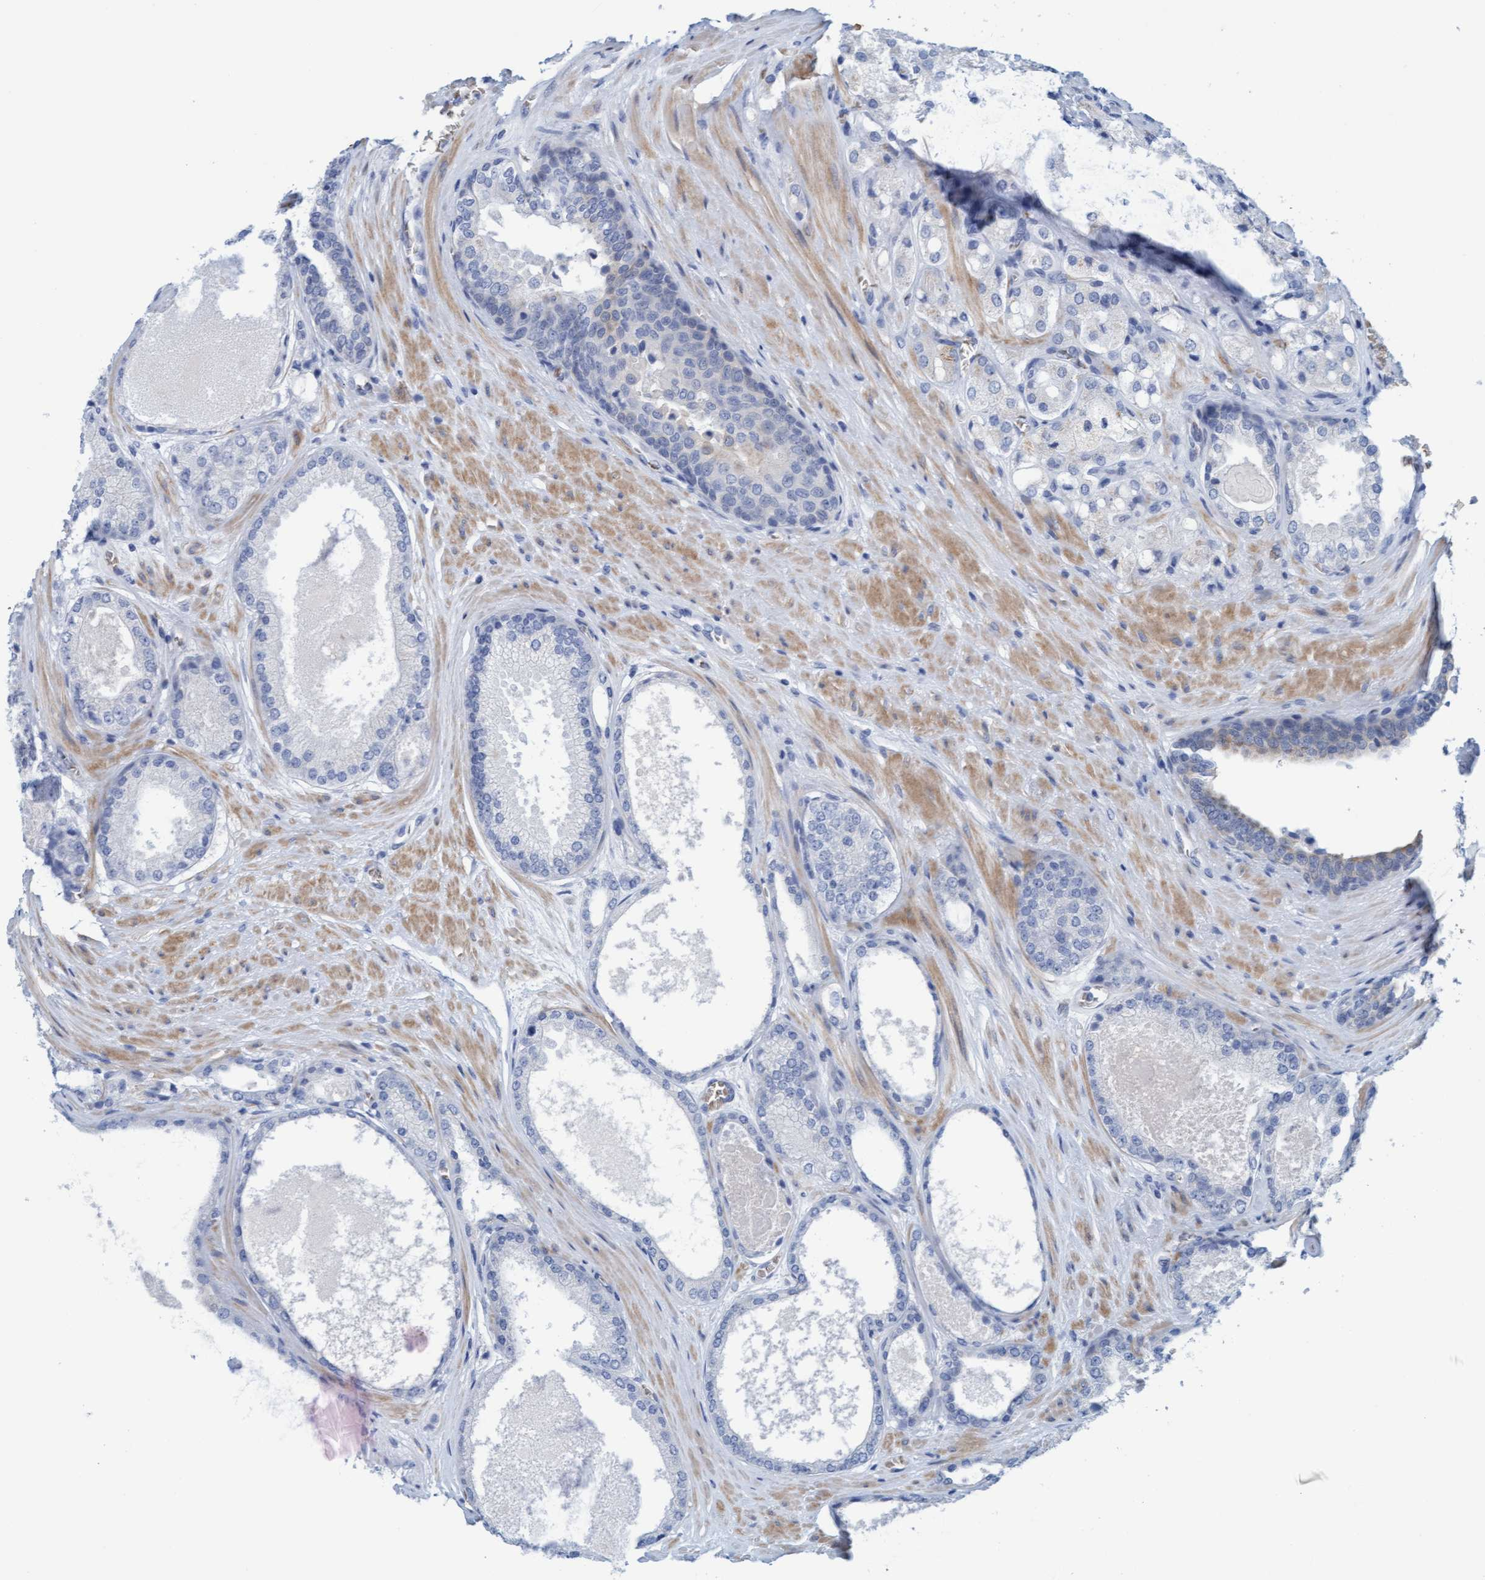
{"staining": {"intensity": "negative", "quantity": "none", "location": "none"}, "tissue": "prostate cancer", "cell_type": "Tumor cells", "image_type": "cancer", "snomed": [{"axis": "morphology", "description": "Adenocarcinoma, High grade"}, {"axis": "topography", "description": "Prostate"}], "caption": "Tumor cells are negative for brown protein staining in prostate cancer (adenocarcinoma (high-grade)).", "gene": "P2RX5", "patient": {"sex": "male", "age": 65}}